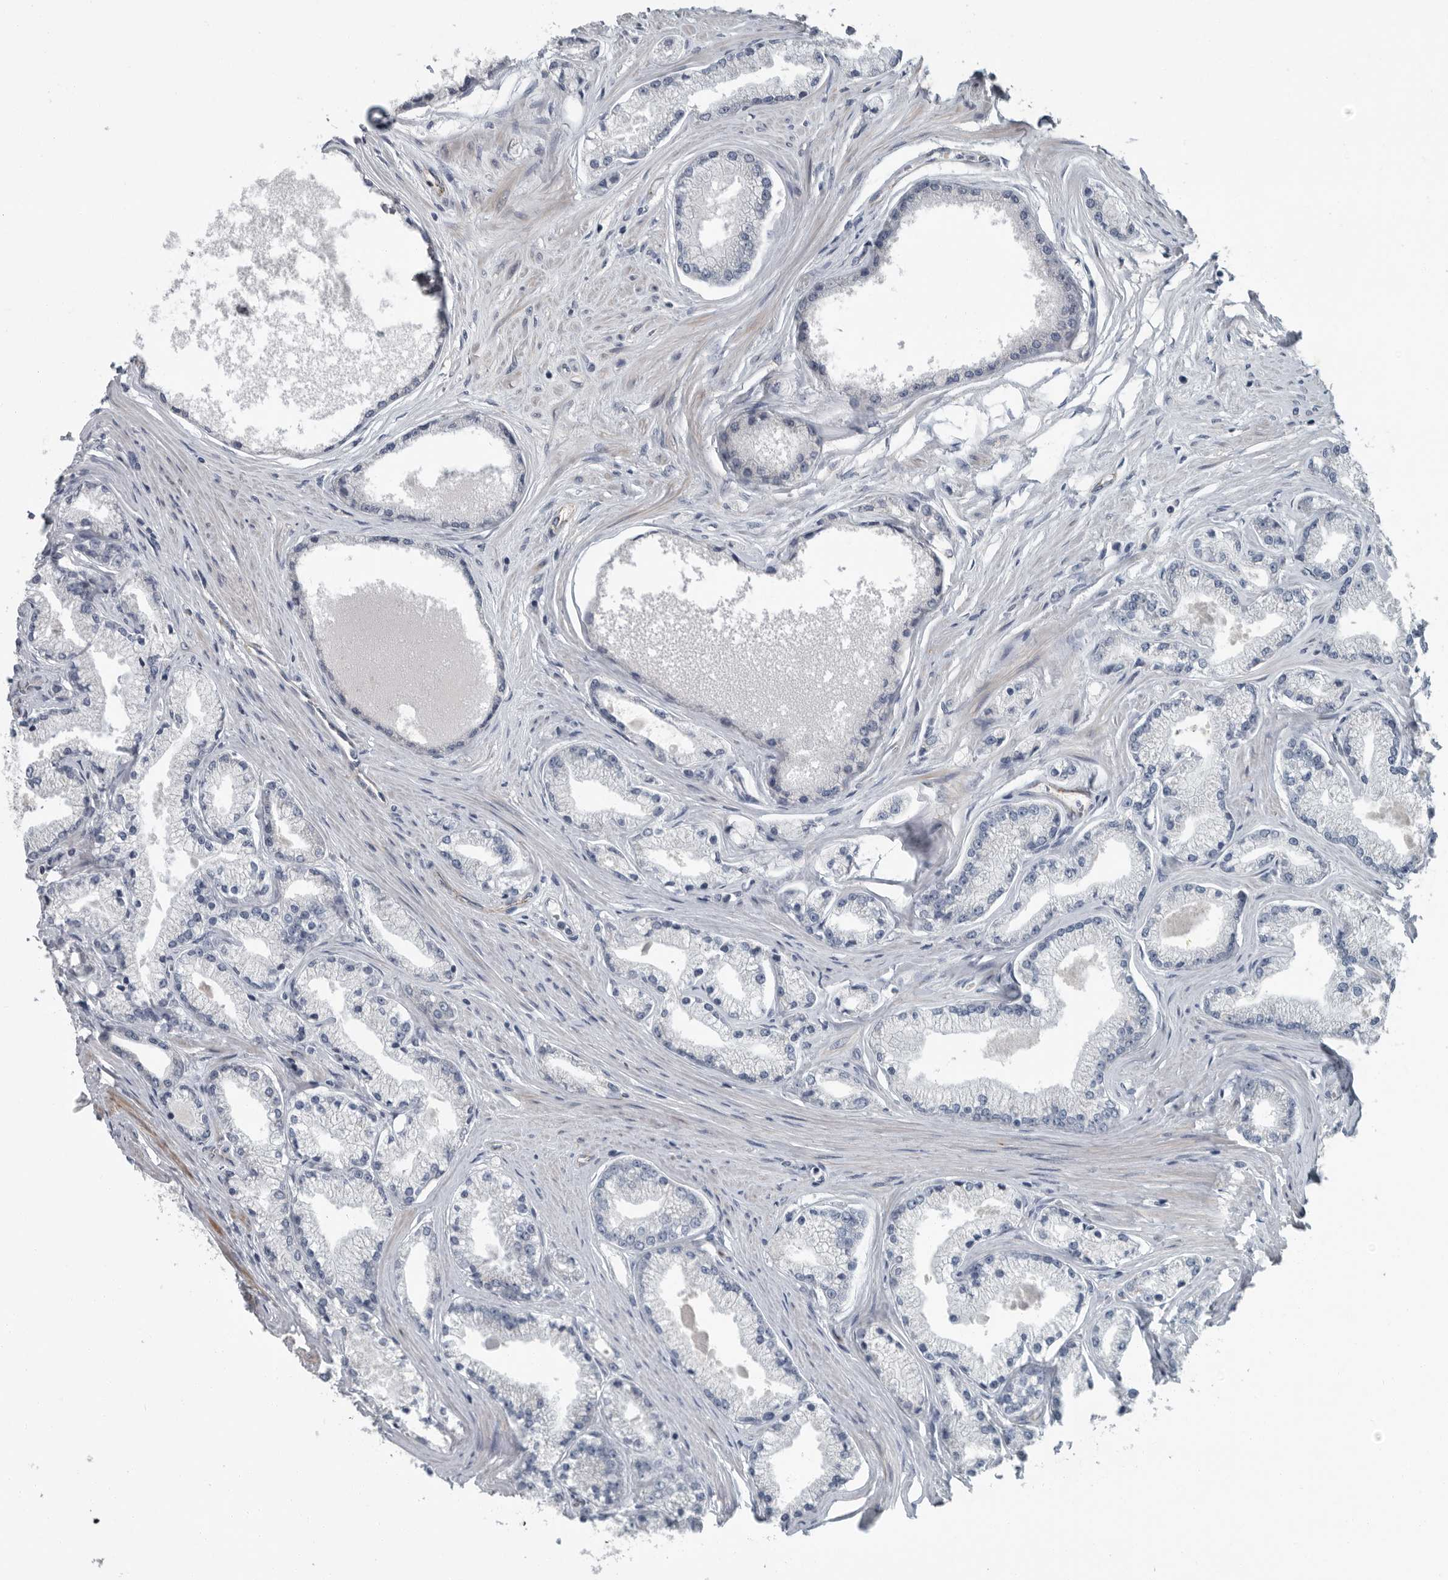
{"staining": {"intensity": "negative", "quantity": "none", "location": "none"}, "tissue": "prostate cancer", "cell_type": "Tumor cells", "image_type": "cancer", "snomed": [{"axis": "morphology", "description": "Adenocarcinoma, High grade"}, {"axis": "topography", "description": "Prostate"}], "caption": "A photomicrograph of prostate cancer stained for a protein demonstrates no brown staining in tumor cells.", "gene": "MPP3", "patient": {"sex": "male", "age": 71}}